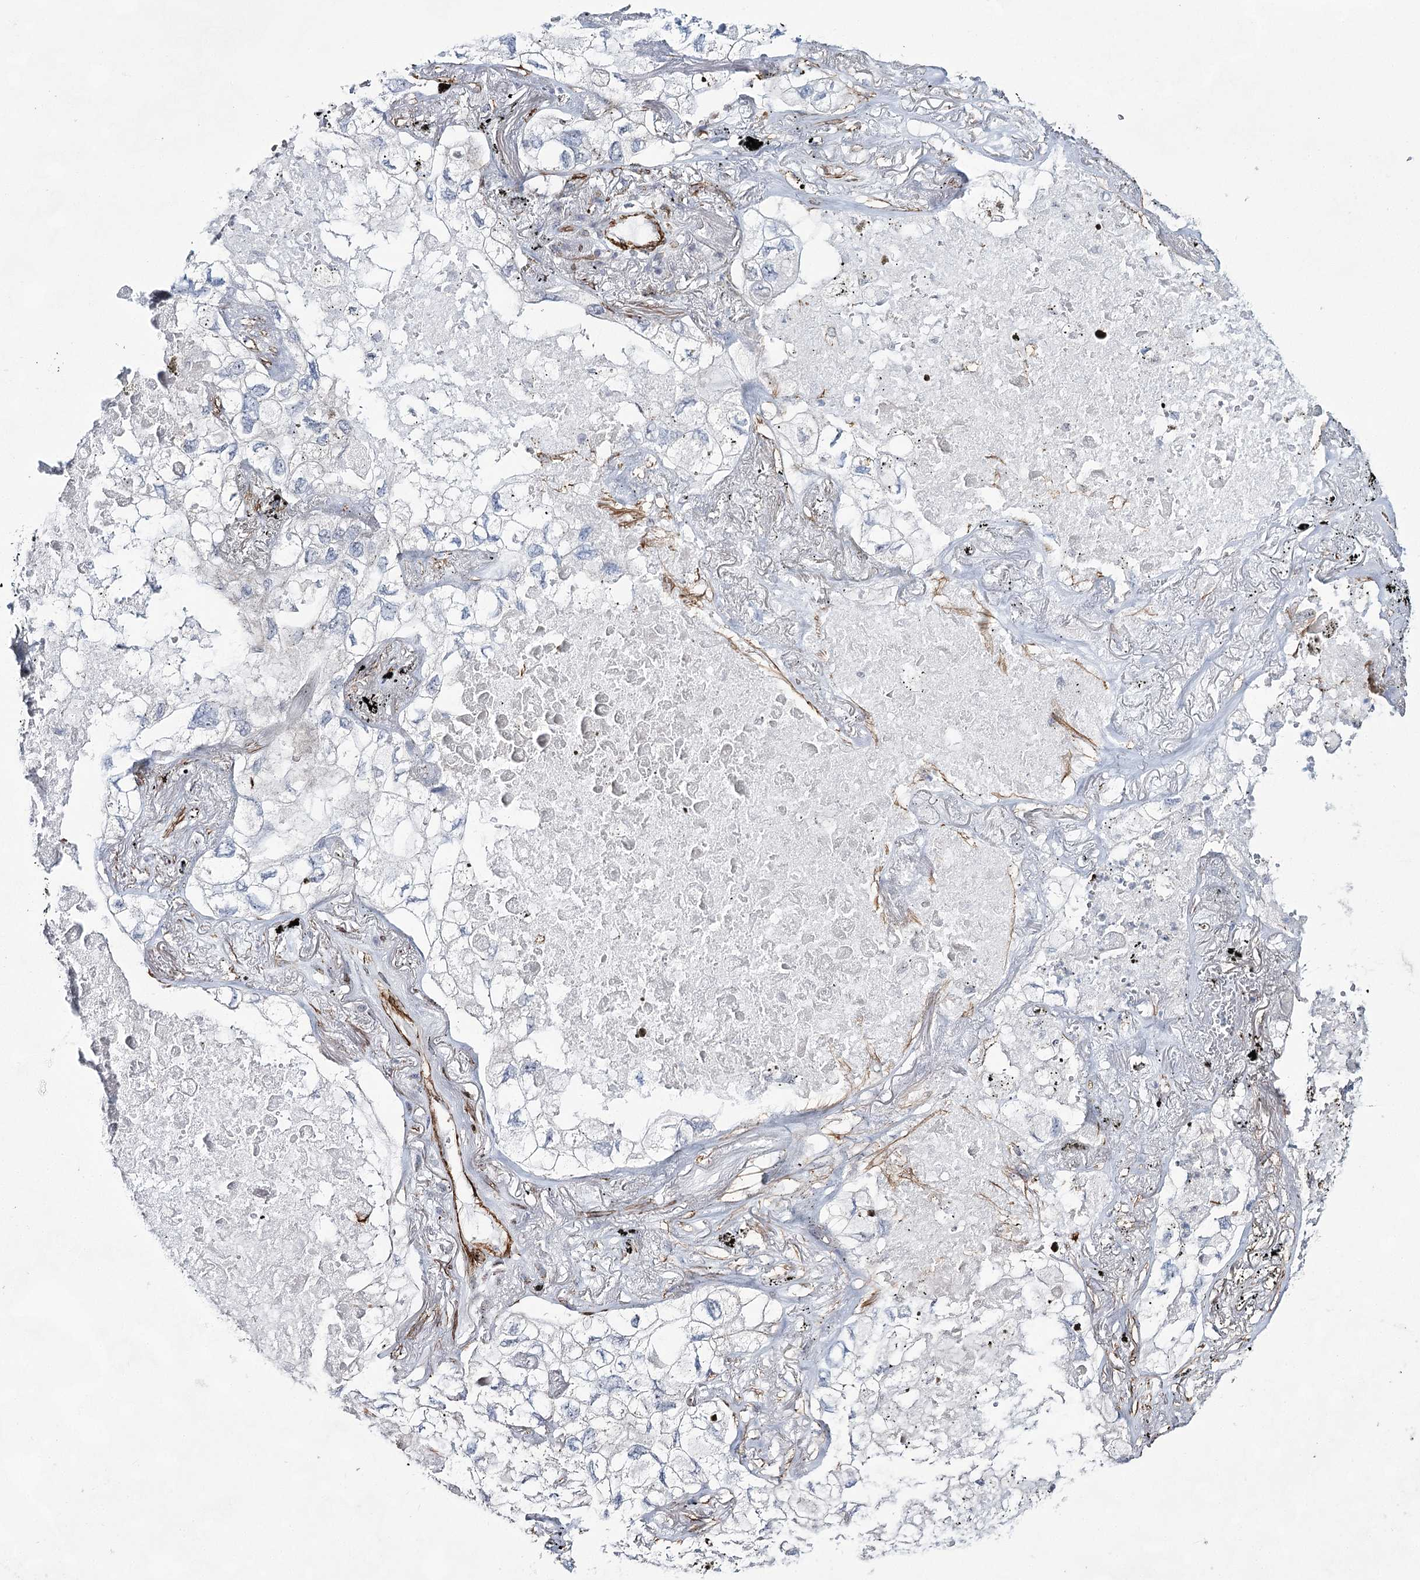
{"staining": {"intensity": "negative", "quantity": "none", "location": "none"}, "tissue": "lung cancer", "cell_type": "Tumor cells", "image_type": "cancer", "snomed": [{"axis": "morphology", "description": "Adenocarcinoma, NOS"}, {"axis": "topography", "description": "Lung"}], "caption": "This is an immunohistochemistry (IHC) micrograph of human lung cancer. There is no staining in tumor cells.", "gene": "CWF19L1", "patient": {"sex": "male", "age": 65}}